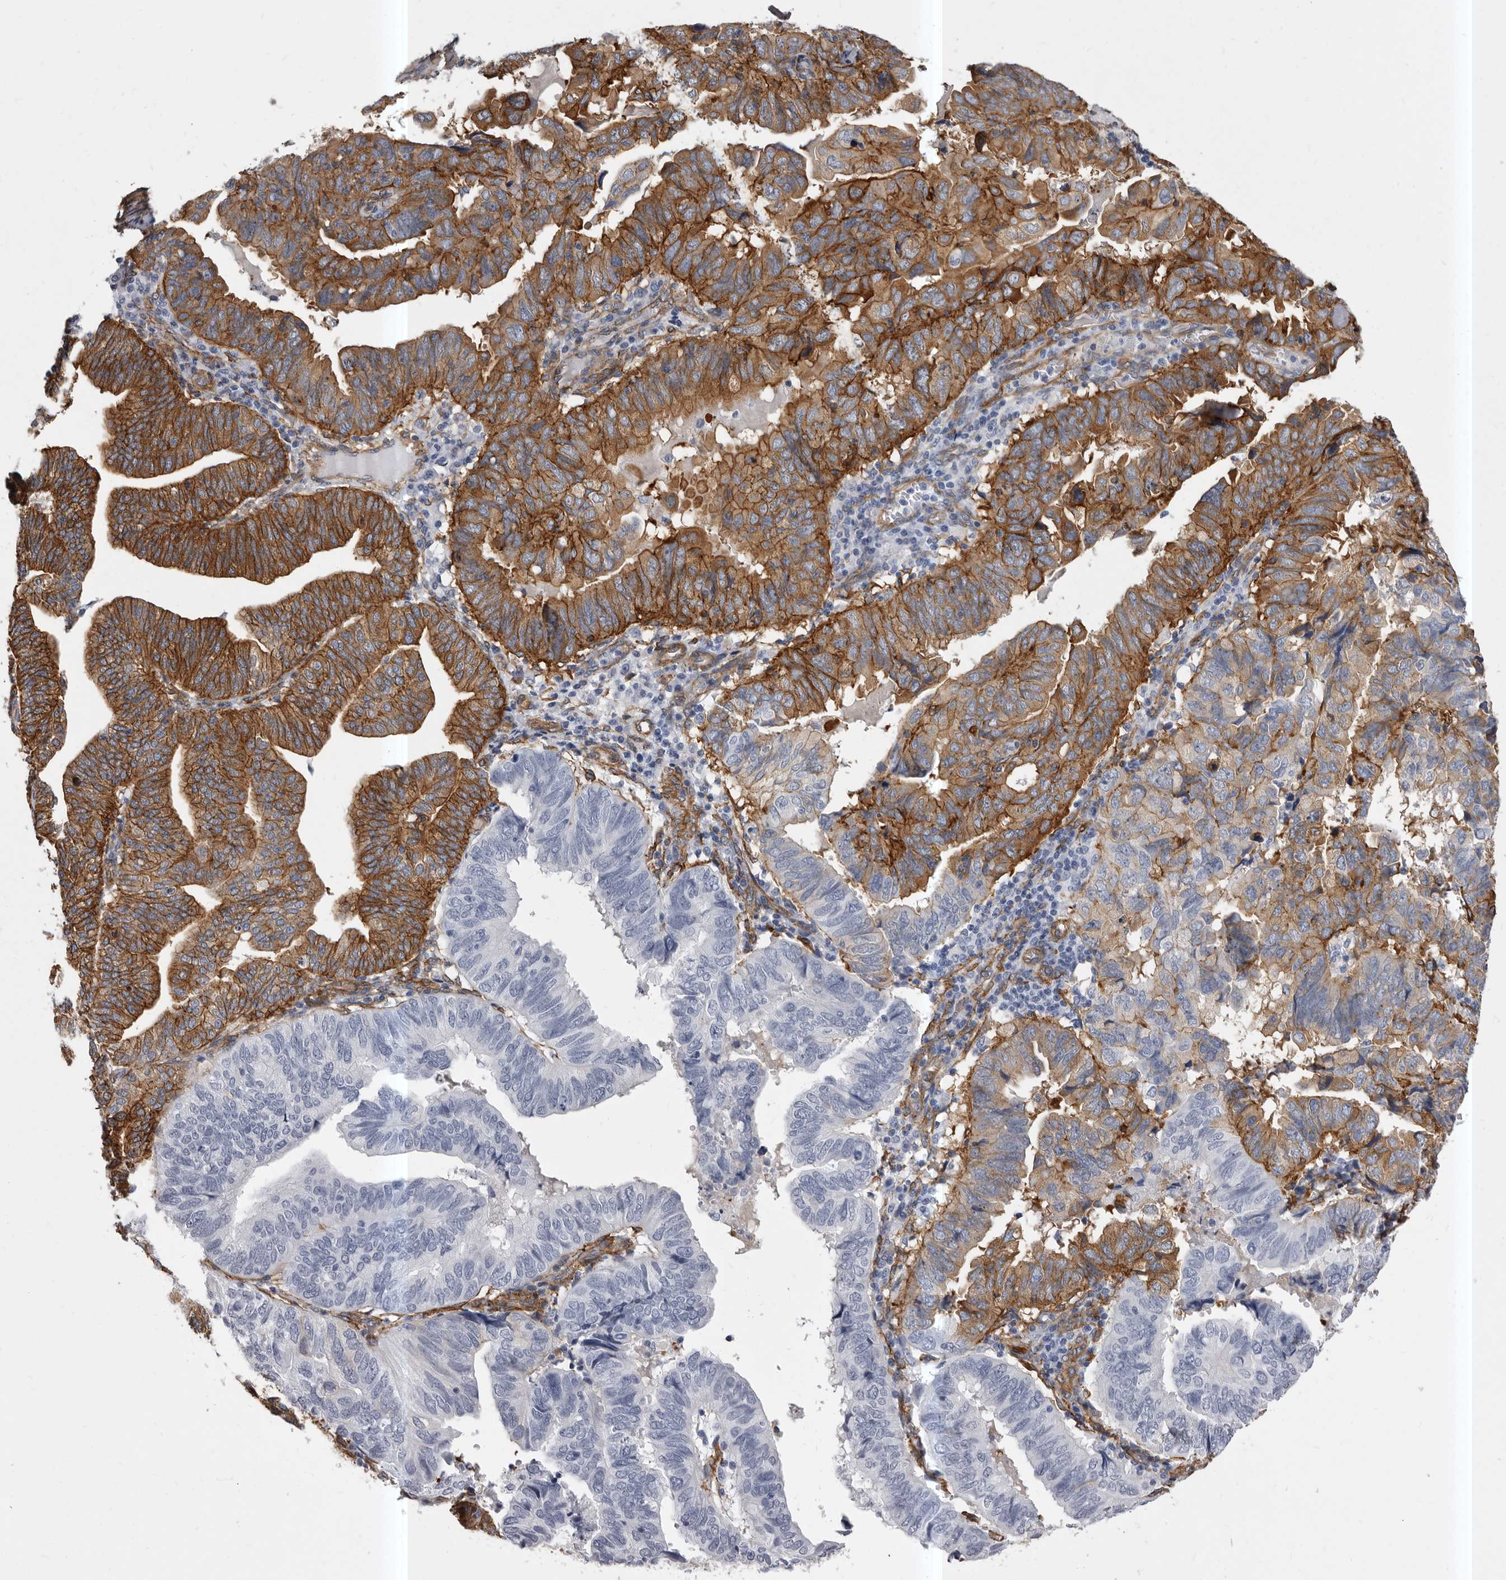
{"staining": {"intensity": "strong", "quantity": "25%-75%", "location": "cytoplasmic/membranous"}, "tissue": "endometrial cancer", "cell_type": "Tumor cells", "image_type": "cancer", "snomed": [{"axis": "morphology", "description": "Adenocarcinoma, NOS"}, {"axis": "topography", "description": "Uterus"}], "caption": "Tumor cells reveal high levels of strong cytoplasmic/membranous expression in about 25%-75% of cells in human endometrial cancer.", "gene": "ENAH", "patient": {"sex": "female", "age": 77}}